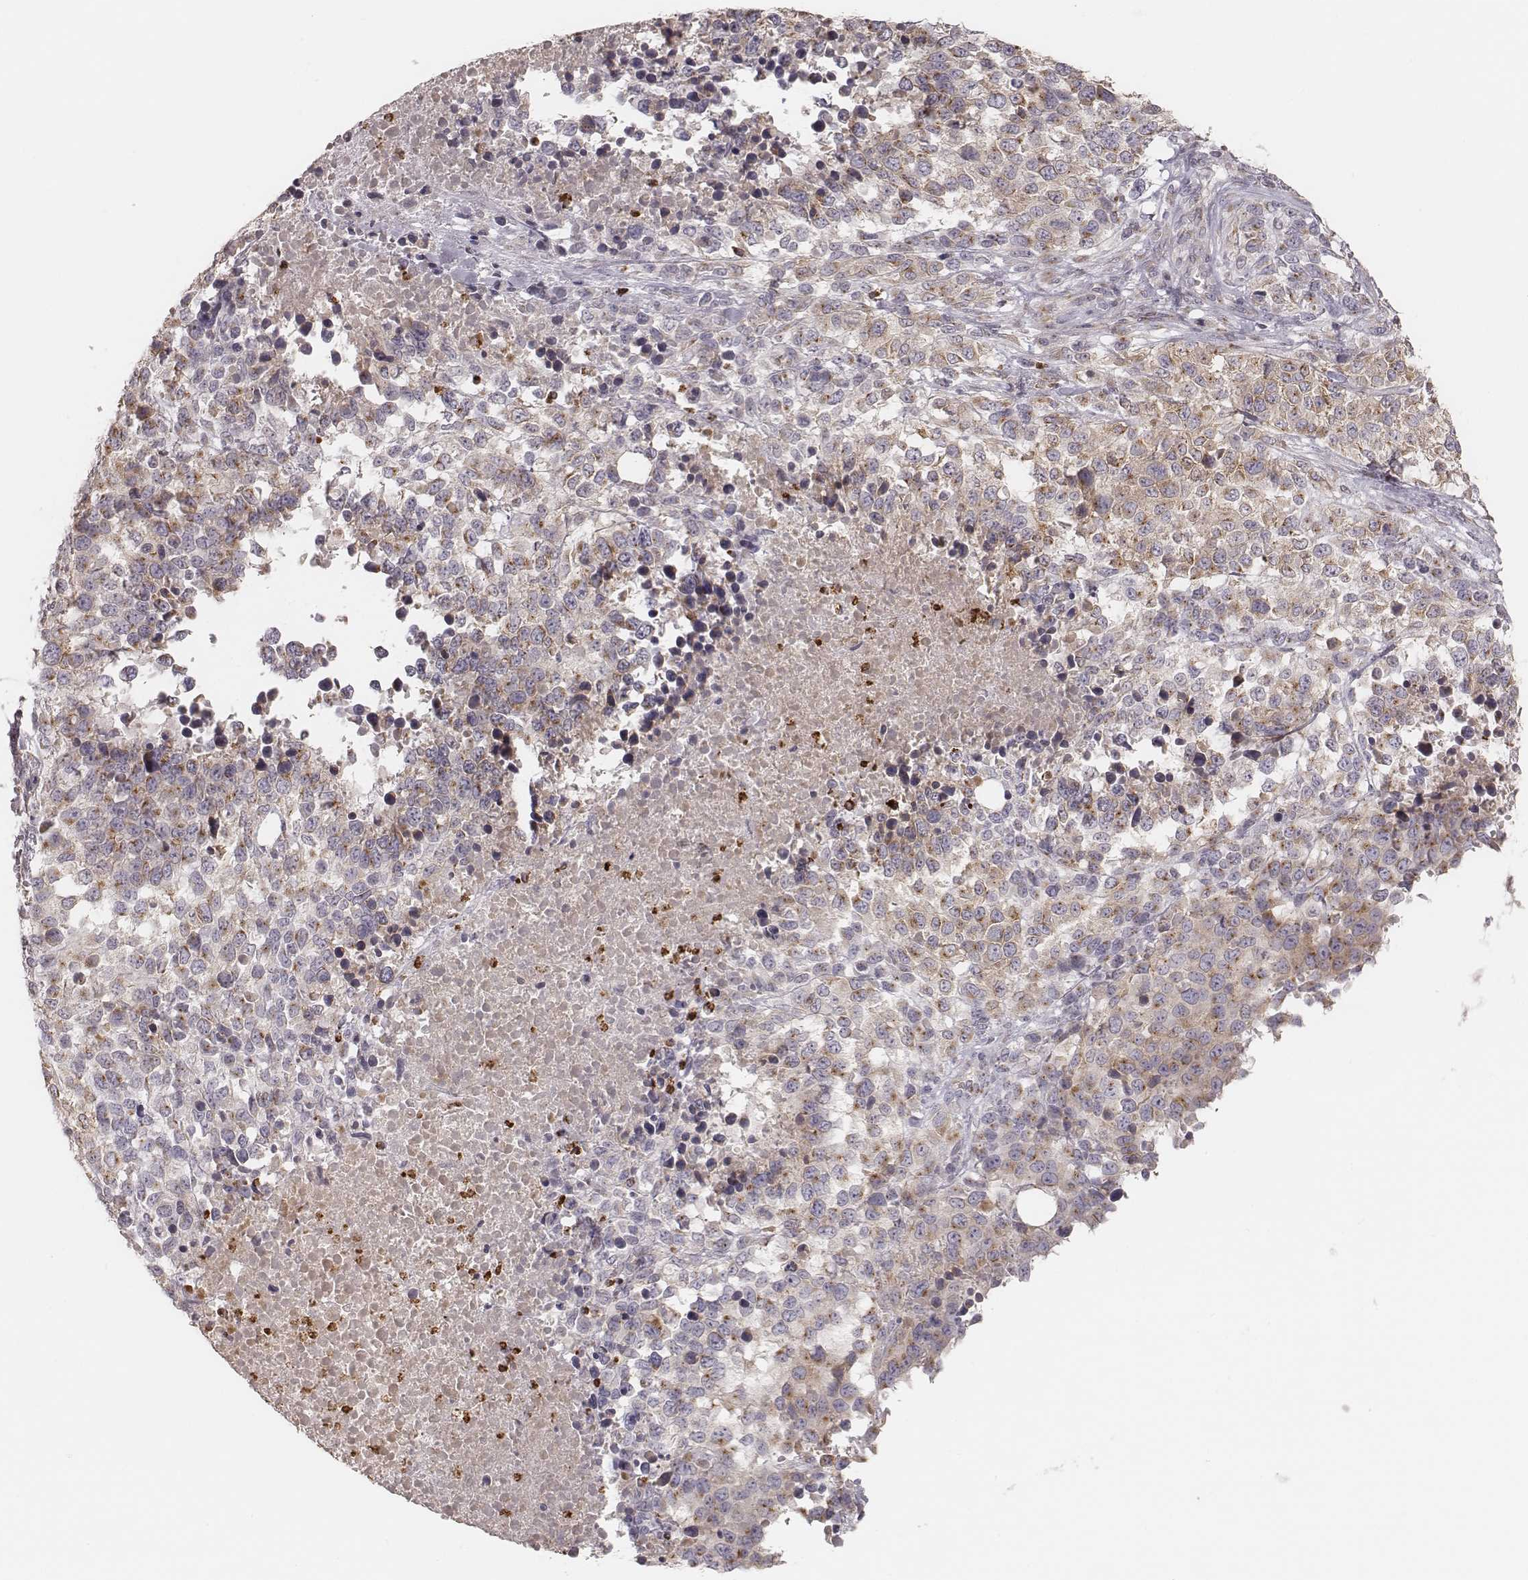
{"staining": {"intensity": "moderate", "quantity": ">75%", "location": "cytoplasmic/membranous"}, "tissue": "melanoma", "cell_type": "Tumor cells", "image_type": "cancer", "snomed": [{"axis": "morphology", "description": "Malignant melanoma, Metastatic site"}, {"axis": "topography", "description": "Skin"}], "caption": "A medium amount of moderate cytoplasmic/membranous expression is seen in approximately >75% of tumor cells in malignant melanoma (metastatic site) tissue.", "gene": "ABCA7", "patient": {"sex": "male", "age": 84}}